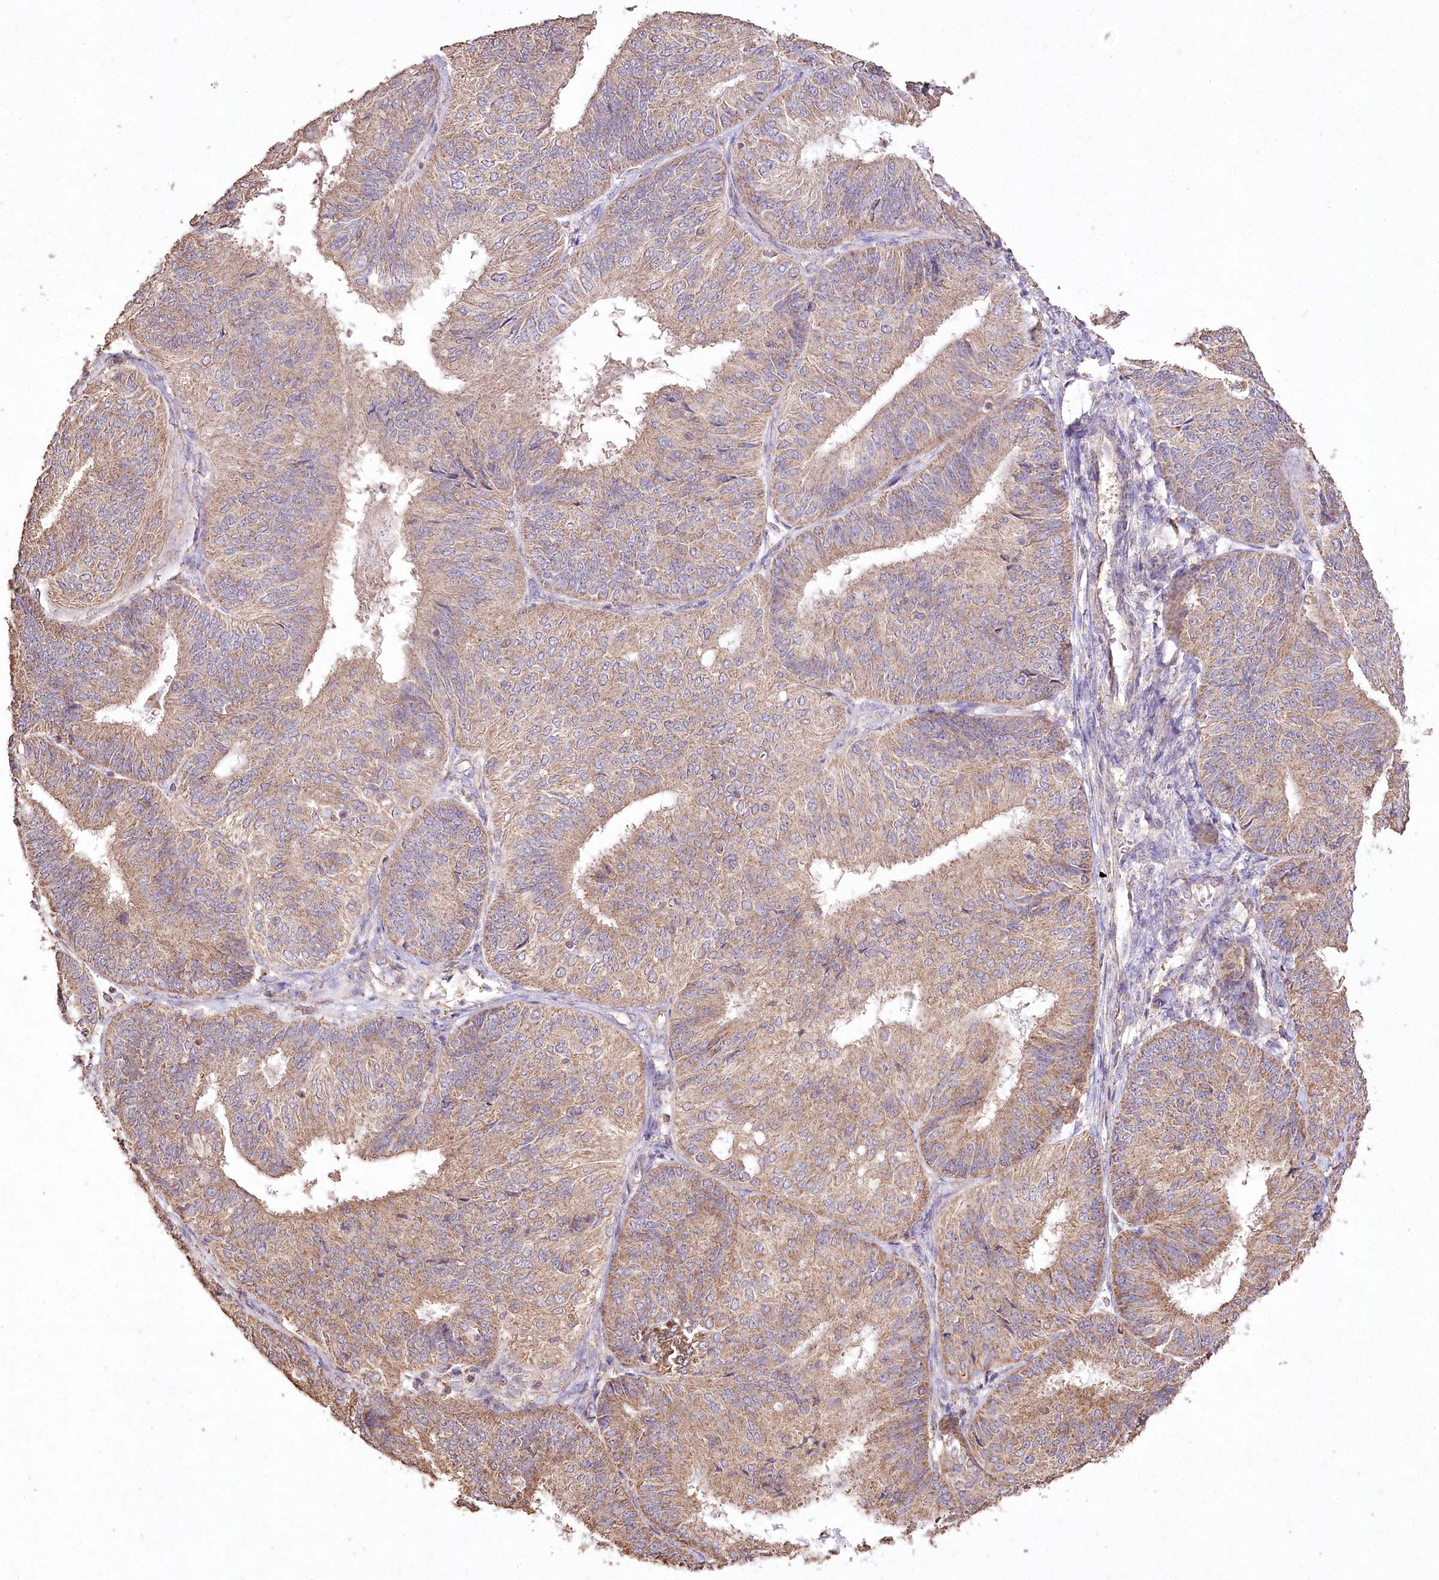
{"staining": {"intensity": "moderate", "quantity": ">75%", "location": "cytoplasmic/membranous"}, "tissue": "endometrial cancer", "cell_type": "Tumor cells", "image_type": "cancer", "snomed": [{"axis": "morphology", "description": "Adenocarcinoma, NOS"}, {"axis": "topography", "description": "Endometrium"}], "caption": "Tumor cells reveal medium levels of moderate cytoplasmic/membranous expression in approximately >75% of cells in human endometrial cancer (adenocarcinoma). (DAB (3,3'-diaminobenzidine) IHC with brightfield microscopy, high magnification).", "gene": "IREB2", "patient": {"sex": "female", "age": 58}}